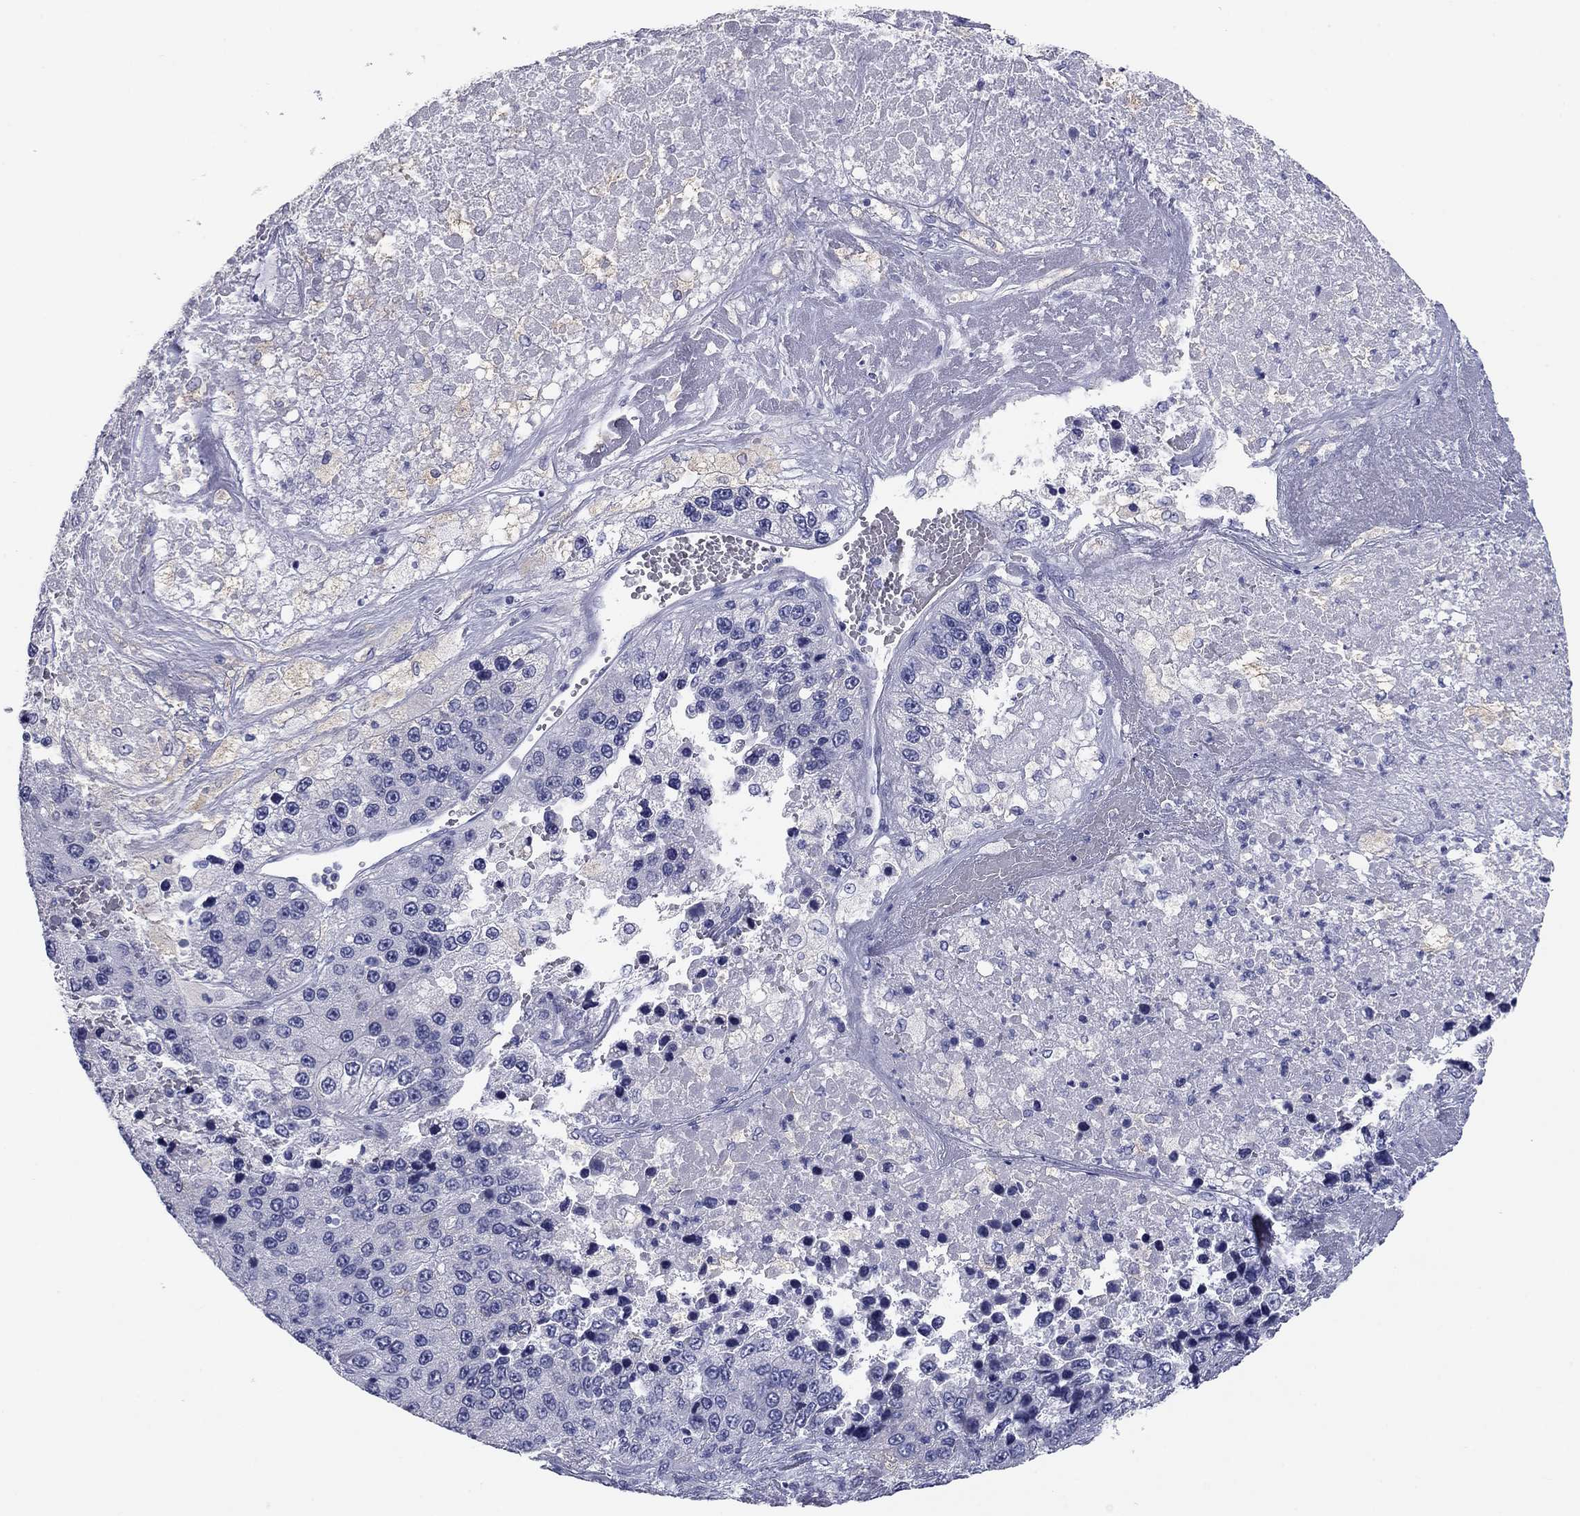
{"staining": {"intensity": "negative", "quantity": "none", "location": "none"}, "tissue": "liver cancer", "cell_type": "Tumor cells", "image_type": "cancer", "snomed": [{"axis": "morphology", "description": "Carcinoma, Hepatocellular, NOS"}, {"axis": "topography", "description": "Liver"}], "caption": "An image of human liver cancer is negative for staining in tumor cells.", "gene": "KCNH1", "patient": {"sex": "female", "age": 73}}